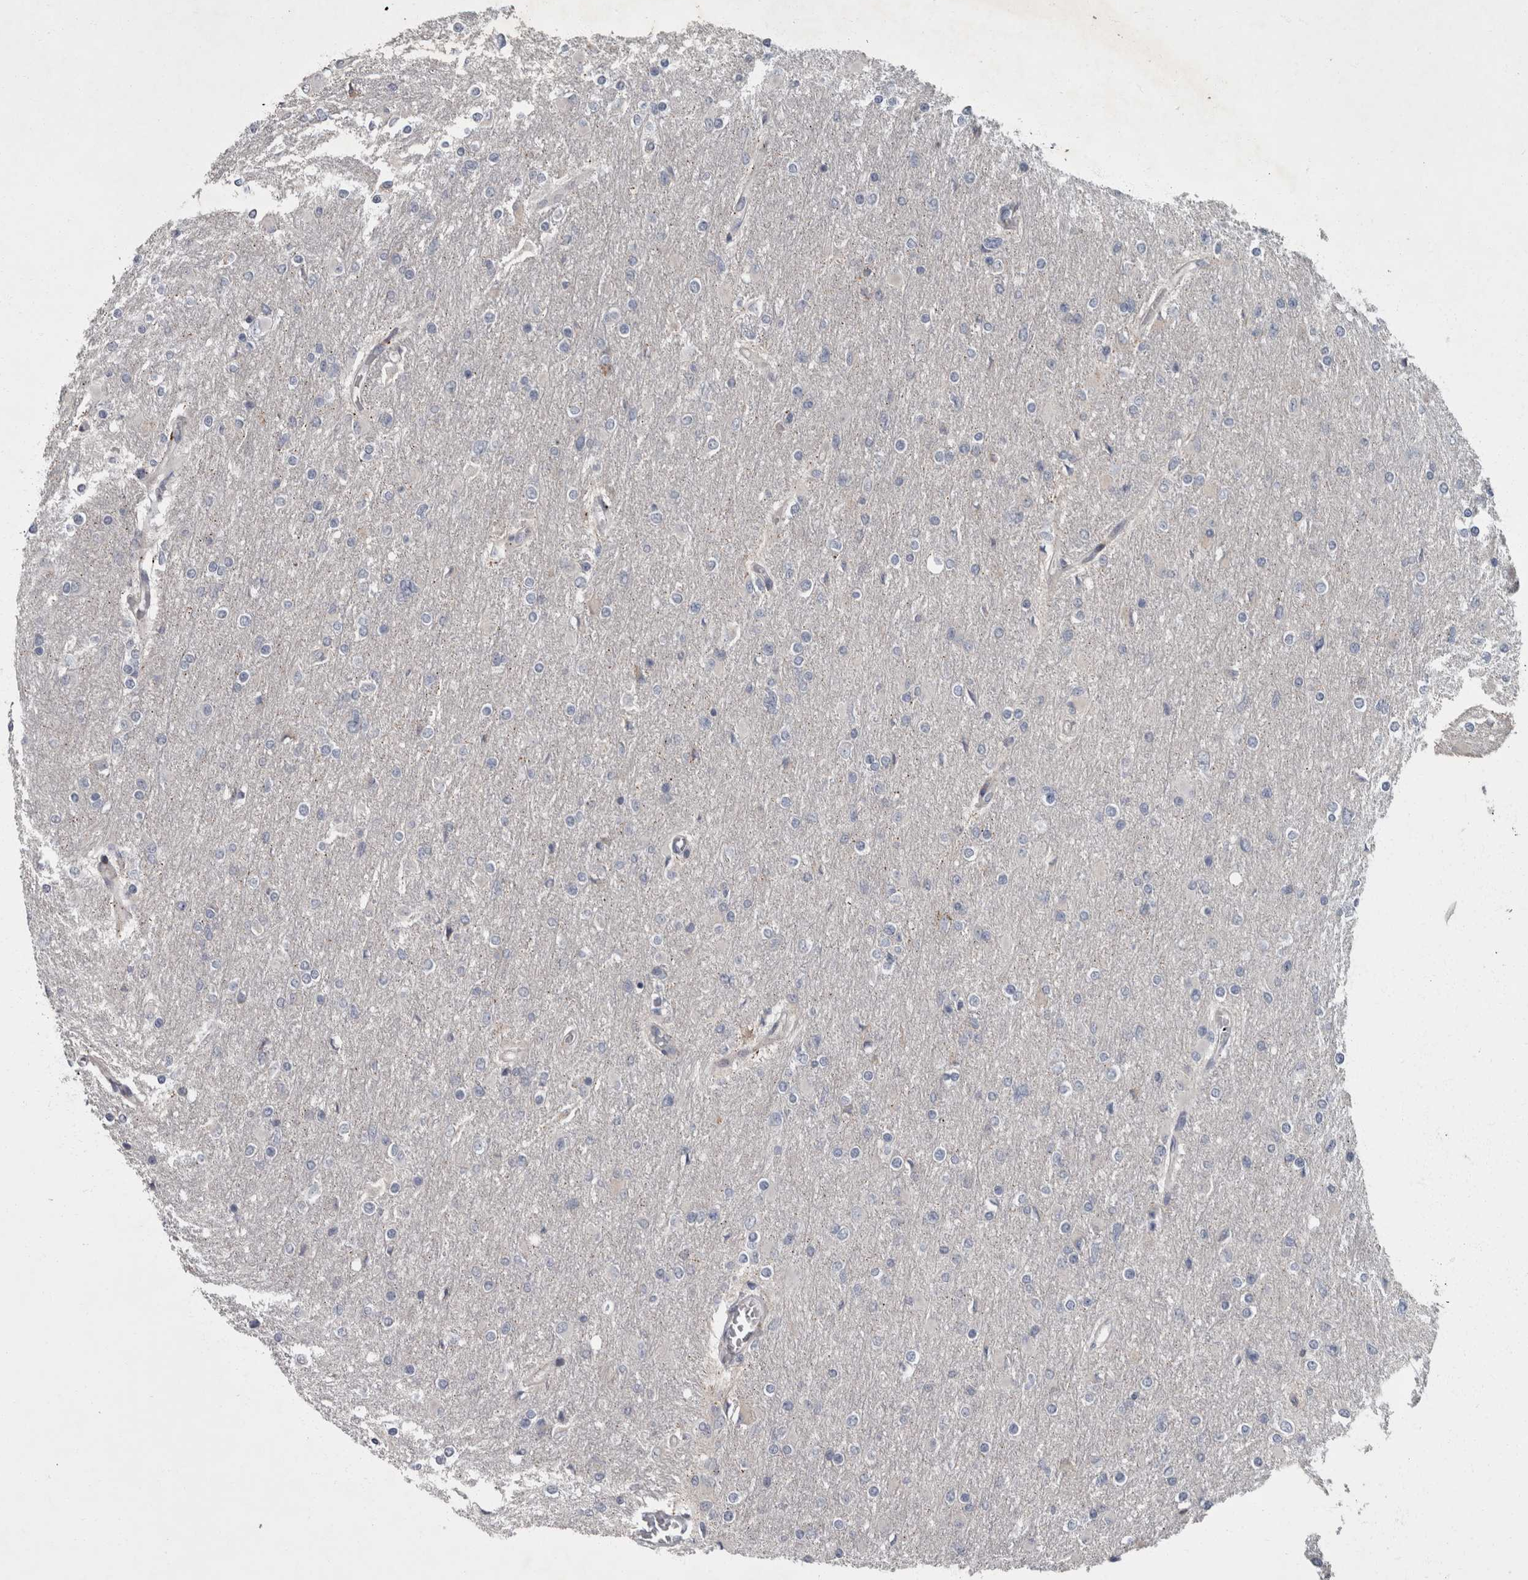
{"staining": {"intensity": "negative", "quantity": "none", "location": "none"}, "tissue": "glioma", "cell_type": "Tumor cells", "image_type": "cancer", "snomed": [{"axis": "morphology", "description": "Glioma, malignant, High grade"}, {"axis": "topography", "description": "Cerebral cortex"}], "caption": "Immunohistochemistry (IHC) of human malignant glioma (high-grade) demonstrates no staining in tumor cells. (IHC, brightfield microscopy, high magnification).", "gene": "CDC42BPG", "patient": {"sex": "female", "age": 36}}